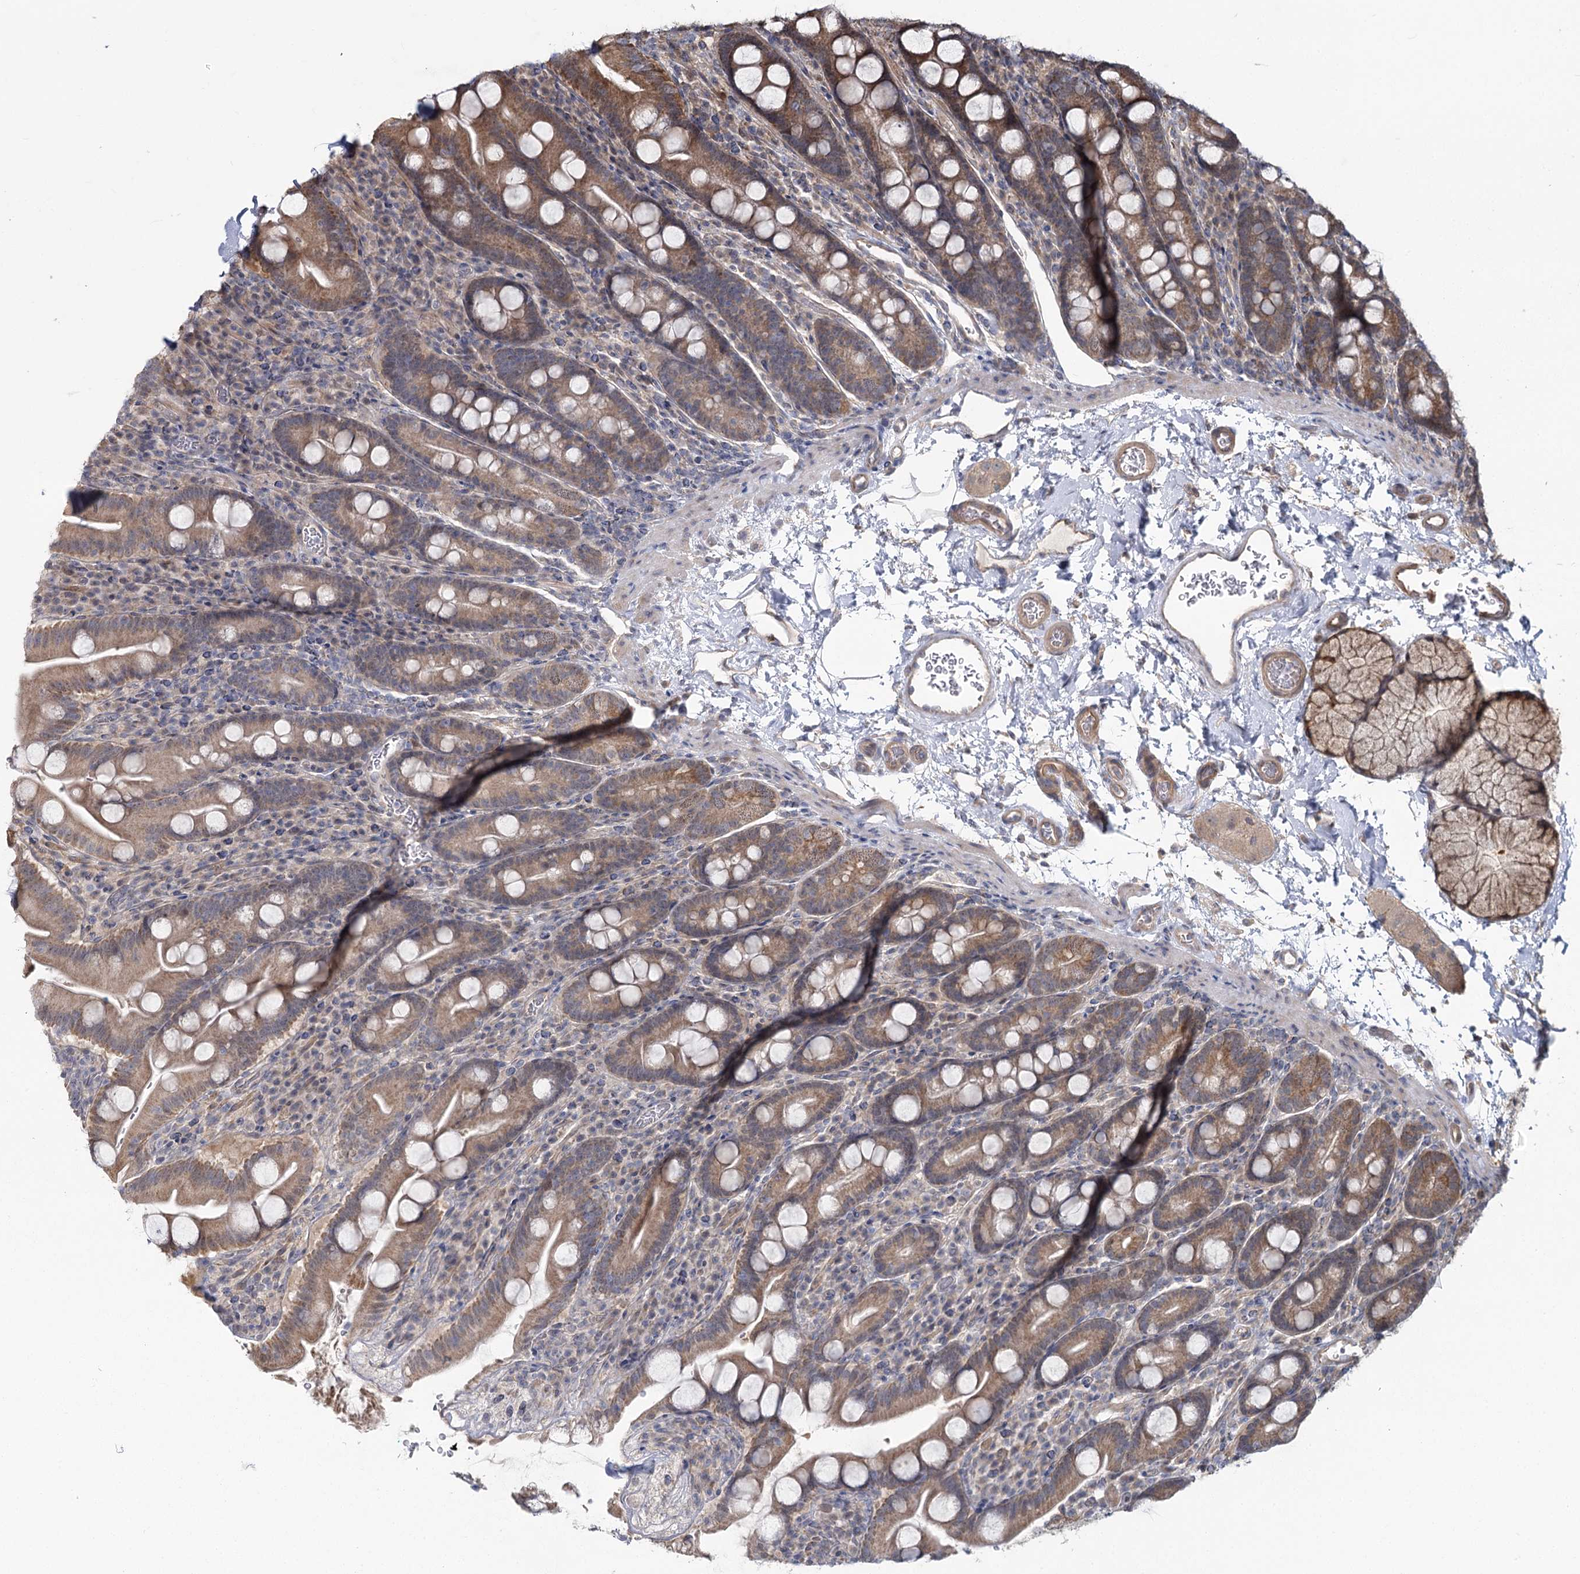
{"staining": {"intensity": "moderate", "quantity": ">75%", "location": "cytoplasmic/membranous"}, "tissue": "duodenum", "cell_type": "Glandular cells", "image_type": "normal", "snomed": [{"axis": "morphology", "description": "Normal tissue, NOS"}, {"axis": "topography", "description": "Duodenum"}], "caption": "Protein analysis of benign duodenum demonstrates moderate cytoplasmic/membranous positivity in approximately >75% of glandular cells. The protein is stained brown, and the nuclei are stained in blue (DAB IHC with brightfield microscopy, high magnification).", "gene": "TBC1D9B", "patient": {"sex": "male", "age": 35}}